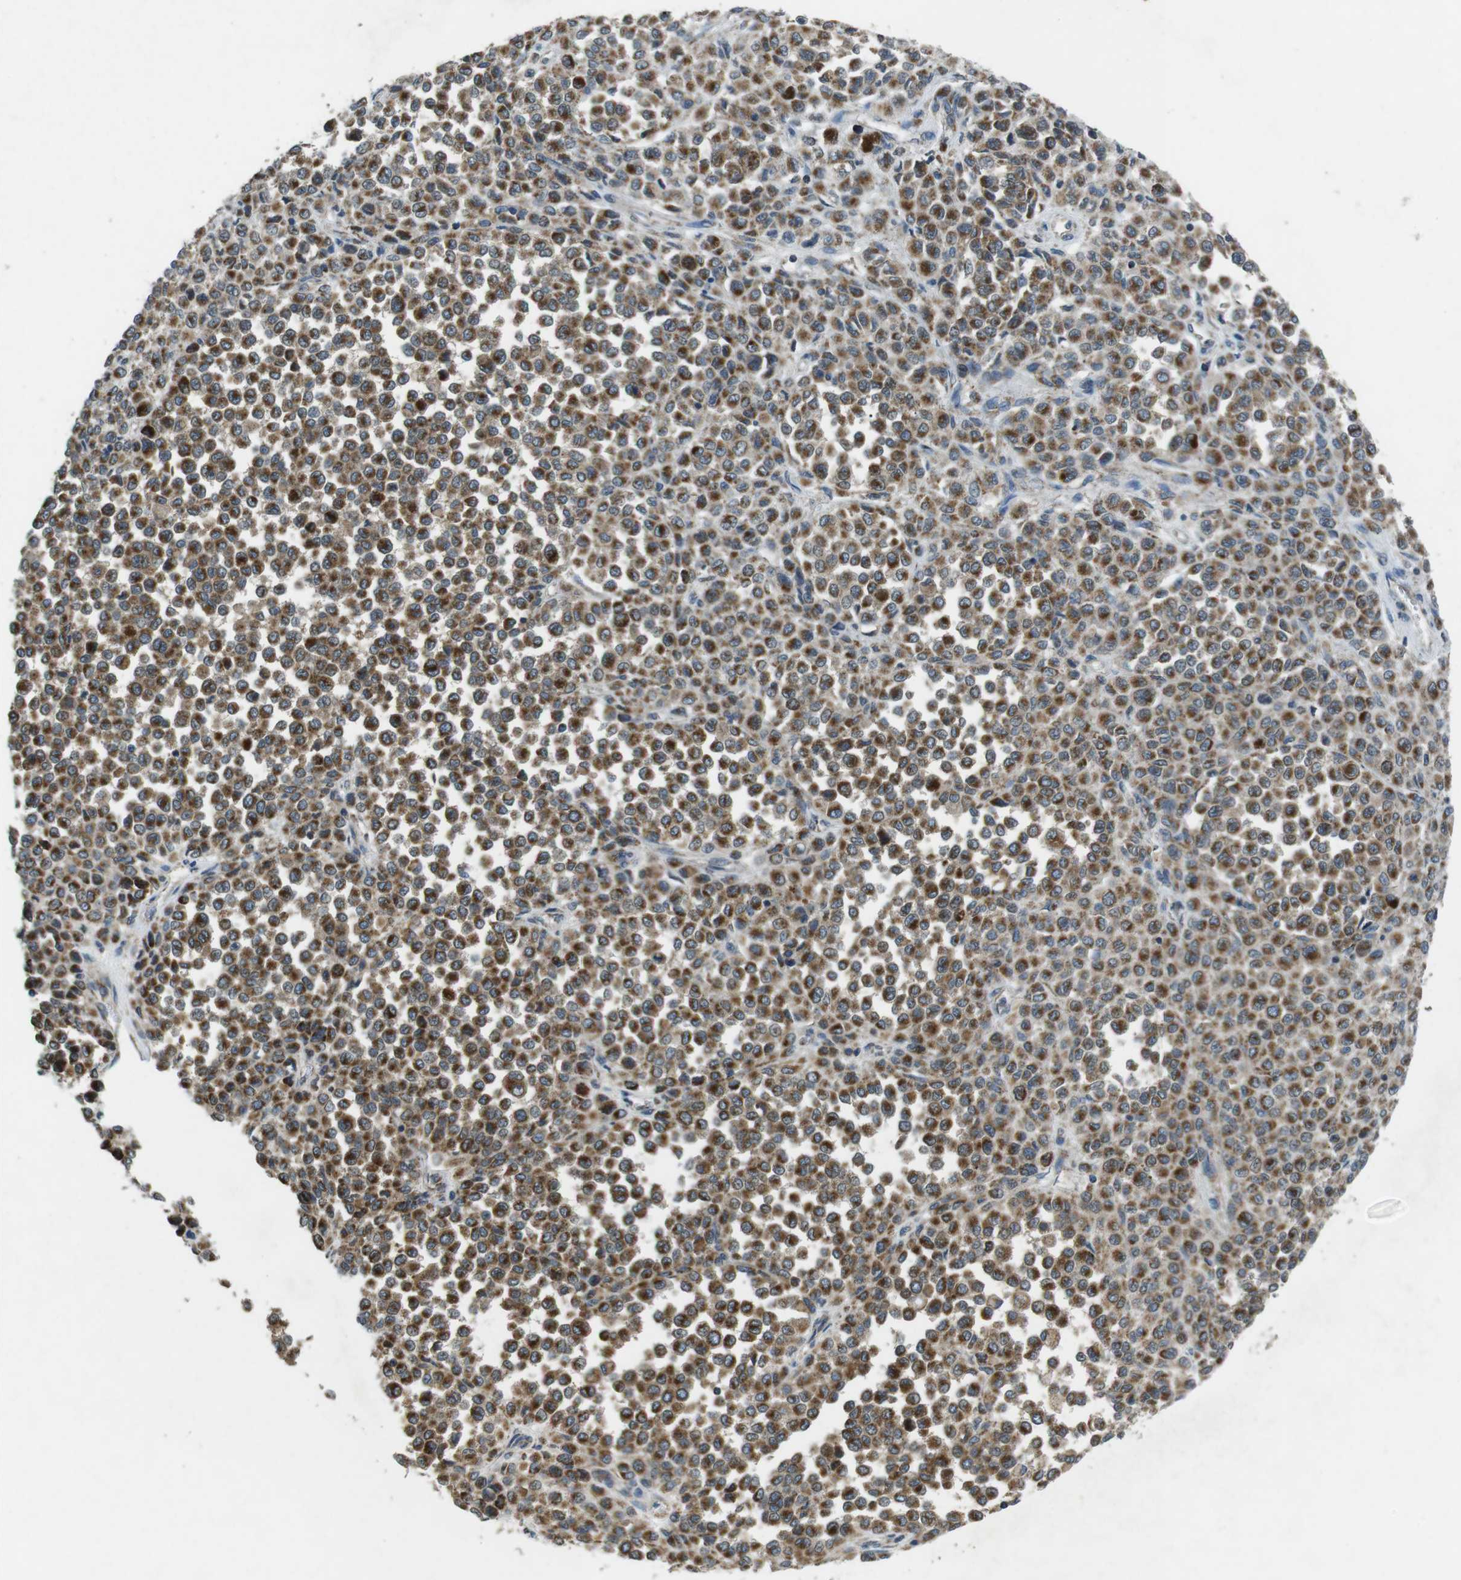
{"staining": {"intensity": "strong", "quantity": ">75%", "location": "cytoplasmic/membranous"}, "tissue": "melanoma", "cell_type": "Tumor cells", "image_type": "cancer", "snomed": [{"axis": "morphology", "description": "Malignant melanoma, Metastatic site"}, {"axis": "topography", "description": "Pancreas"}], "caption": "Immunohistochemistry image of neoplastic tissue: malignant melanoma (metastatic site) stained using IHC displays high levels of strong protein expression localized specifically in the cytoplasmic/membranous of tumor cells, appearing as a cytoplasmic/membranous brown color.", "gene": "BACE1", "patient": {"sex": "female", "age": 30}}